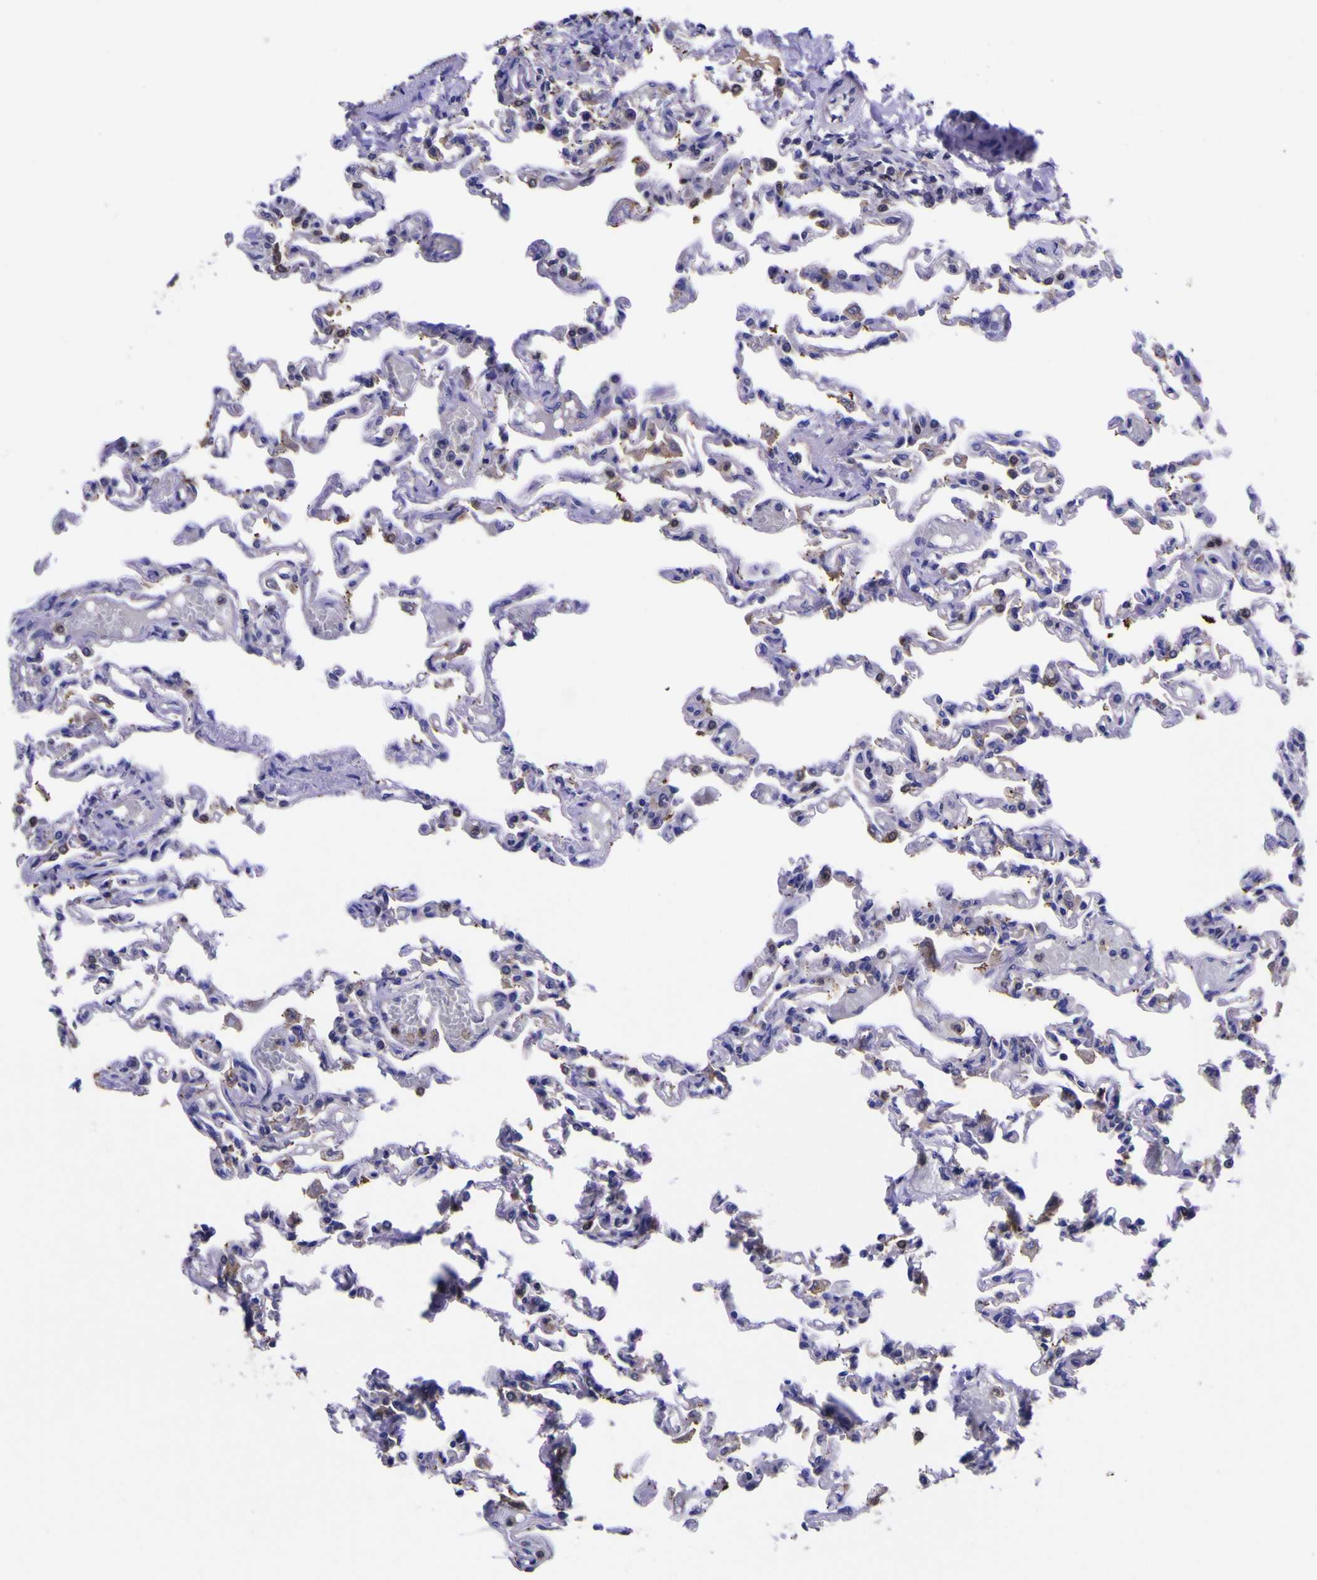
{"staining": {"intensity": "negative", "quantity": "none", "location": "none"}, "tissue": "lung", "cell_type": "Alveolar cells", "image_type": "normal", "snomed": [{"axis": "morphology", "description": "Normal tissue, NOS"}, {"axis": "topography", "description": "Lung"}], "caption": "Benign lung was stained to show a protein in brown. There is no significant expression in alveolar cells. Brightfield microscopy of immunohistochemistry stained with DAB (brown) and hematoxylin (blue), captured at high magnification.", "gene": "MAPK14", "patient": {"sex": "male", "age": 21}}